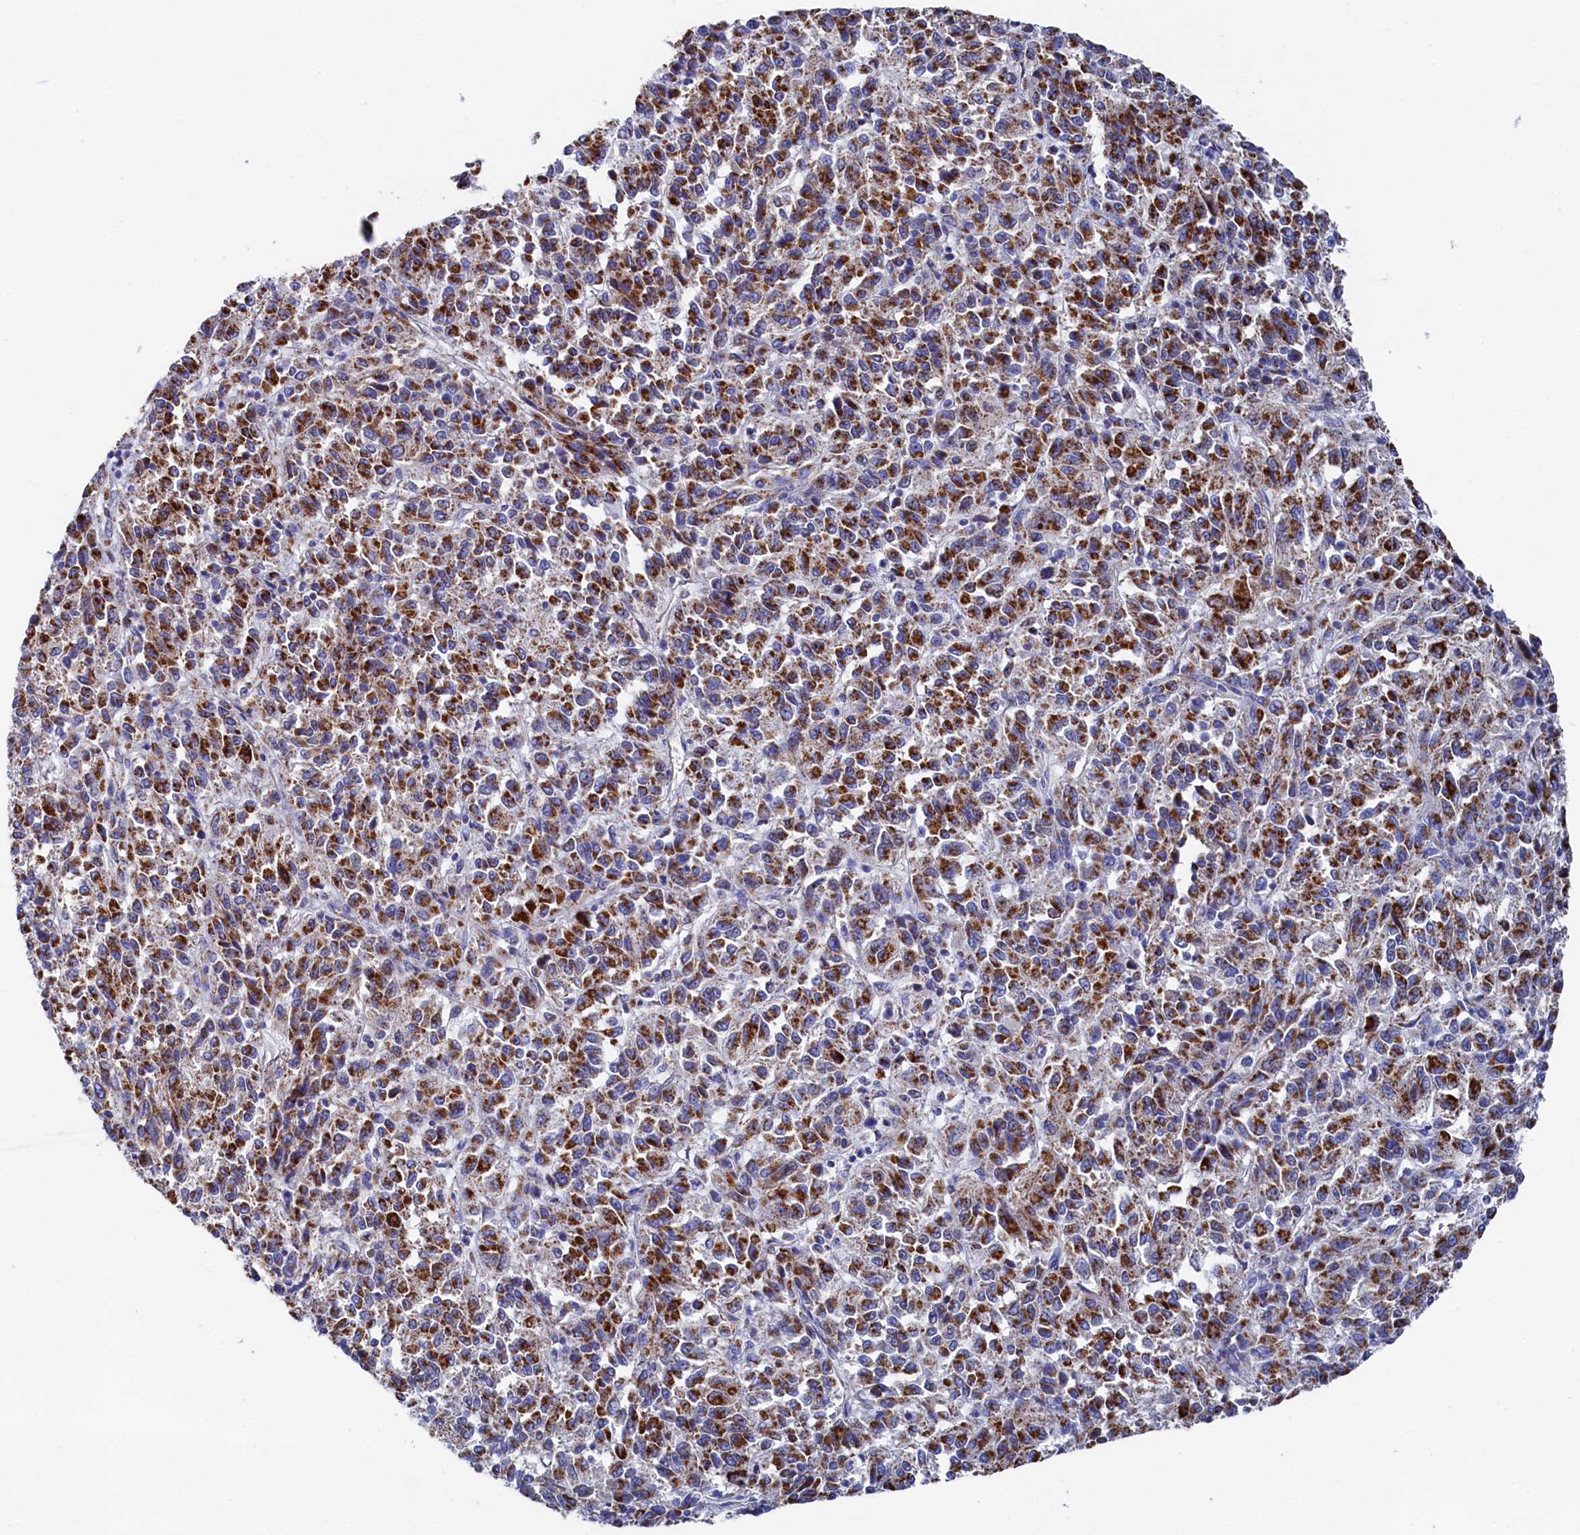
{"staining": {"intensity": "strong", "quantity": ">75%", "location": "cytoplasmic/membranous"}, "tissue": "melanoma", "cell_type": "Tumor cells", "image_type": "cancer", "snomed": [{"axis": "morphology", "description": "Malignant melanoma, Metastatic site"}, {"axis": "topography", "description": "Lung"}], "caption": "Melanoma was stained to show a protein in brown. There is high levels of strong cytoplasmic/membranous staining in approximately >75% of tumor cells.", "gene": "MMAB", "patient": {"sex": "male", "age": 64}}